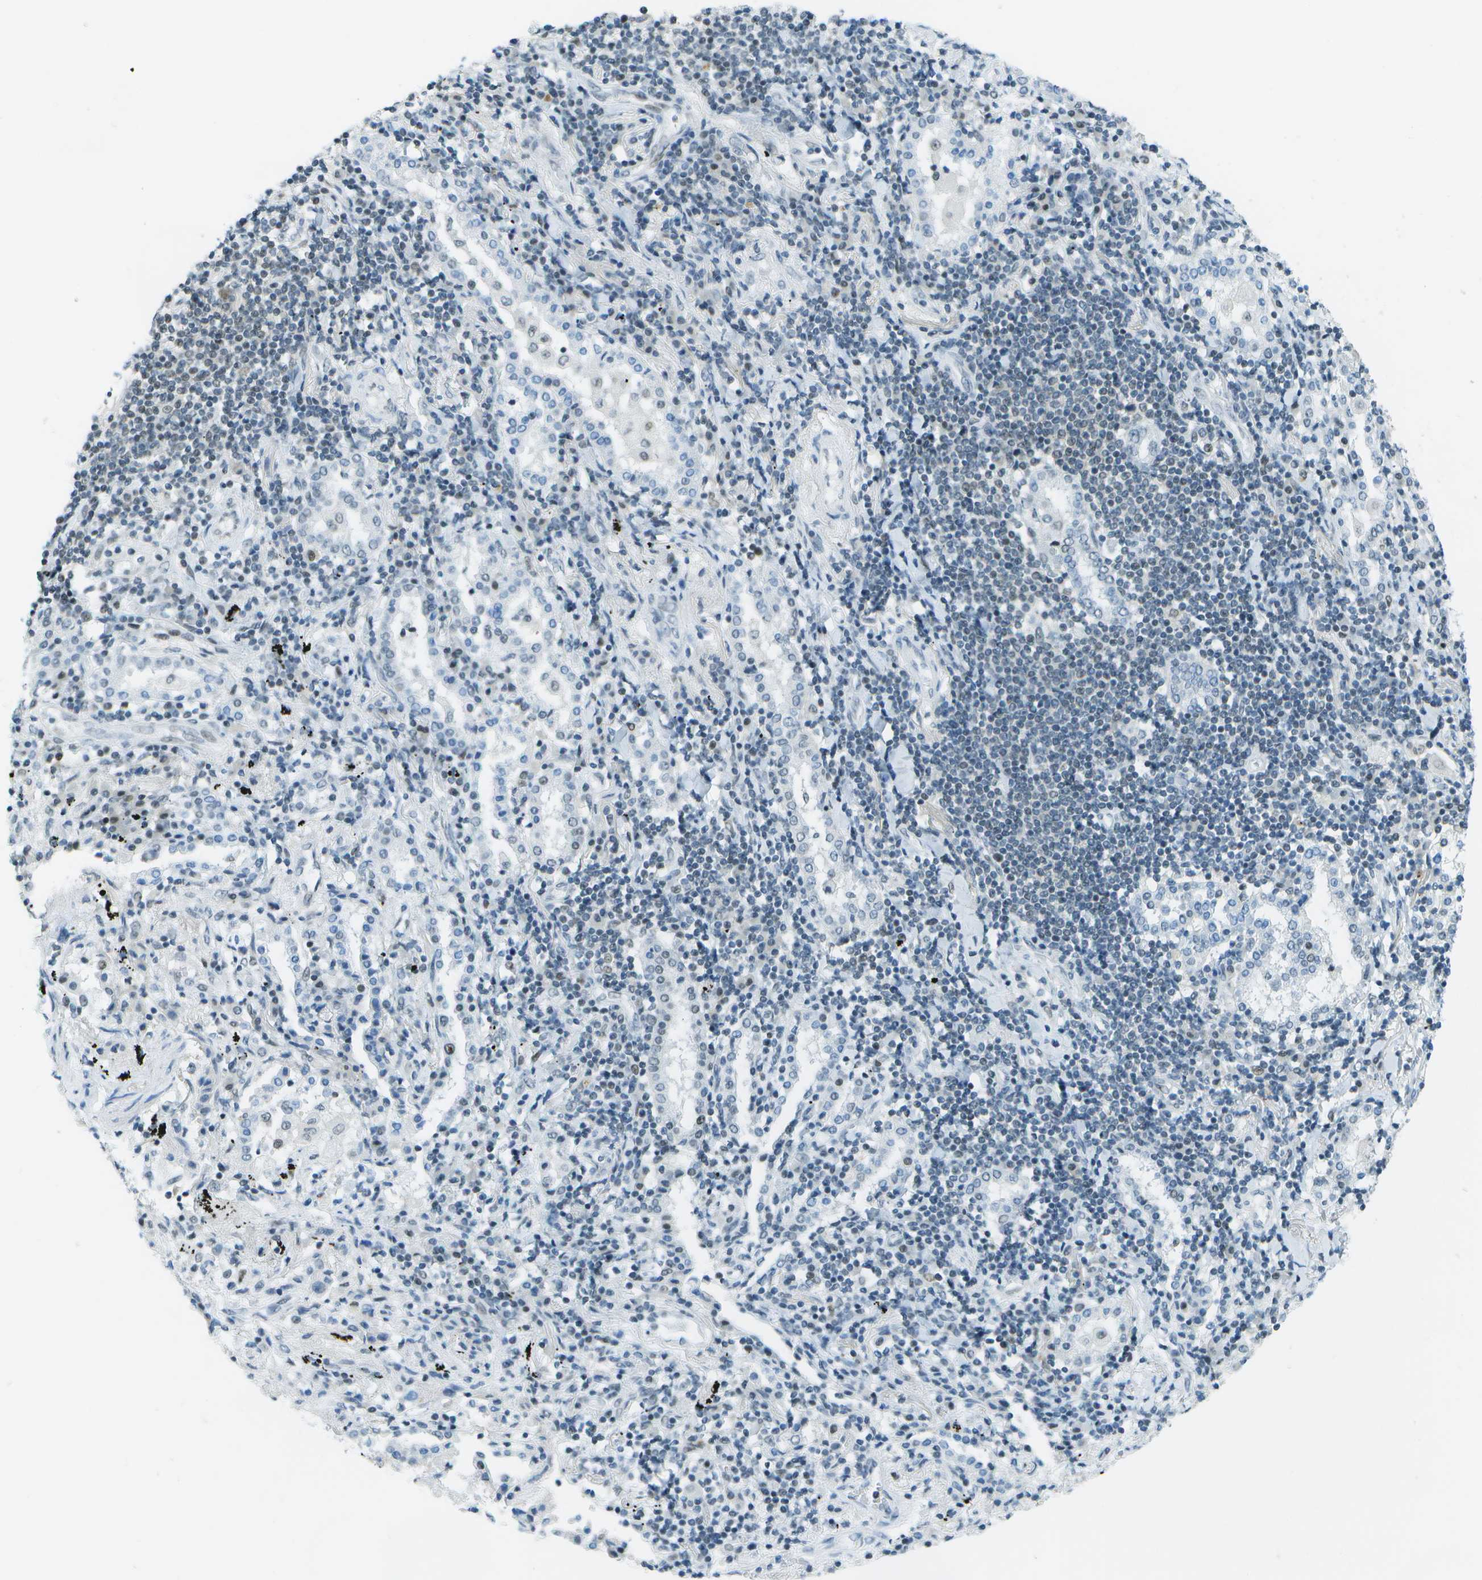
{"staining": {"intensity": "negative", "quantity": "none", "location": "none"}, "tissue": "lung cancer", "cell_type": "Tumor cells", "image_type": "cancer", "snomed": [{"axis": "morphology", "description": "Adenocarcinoma, NOS"}, {"axis": "topography", "description": "Lung"}], "caption": "This is an immunohistochemistry (IHC) photomicrograph of human lung adenocarcinoma. There is no expression in tumor cells.", "gene": "NEK11", "patient": {"sex": "female", "age": 65}}